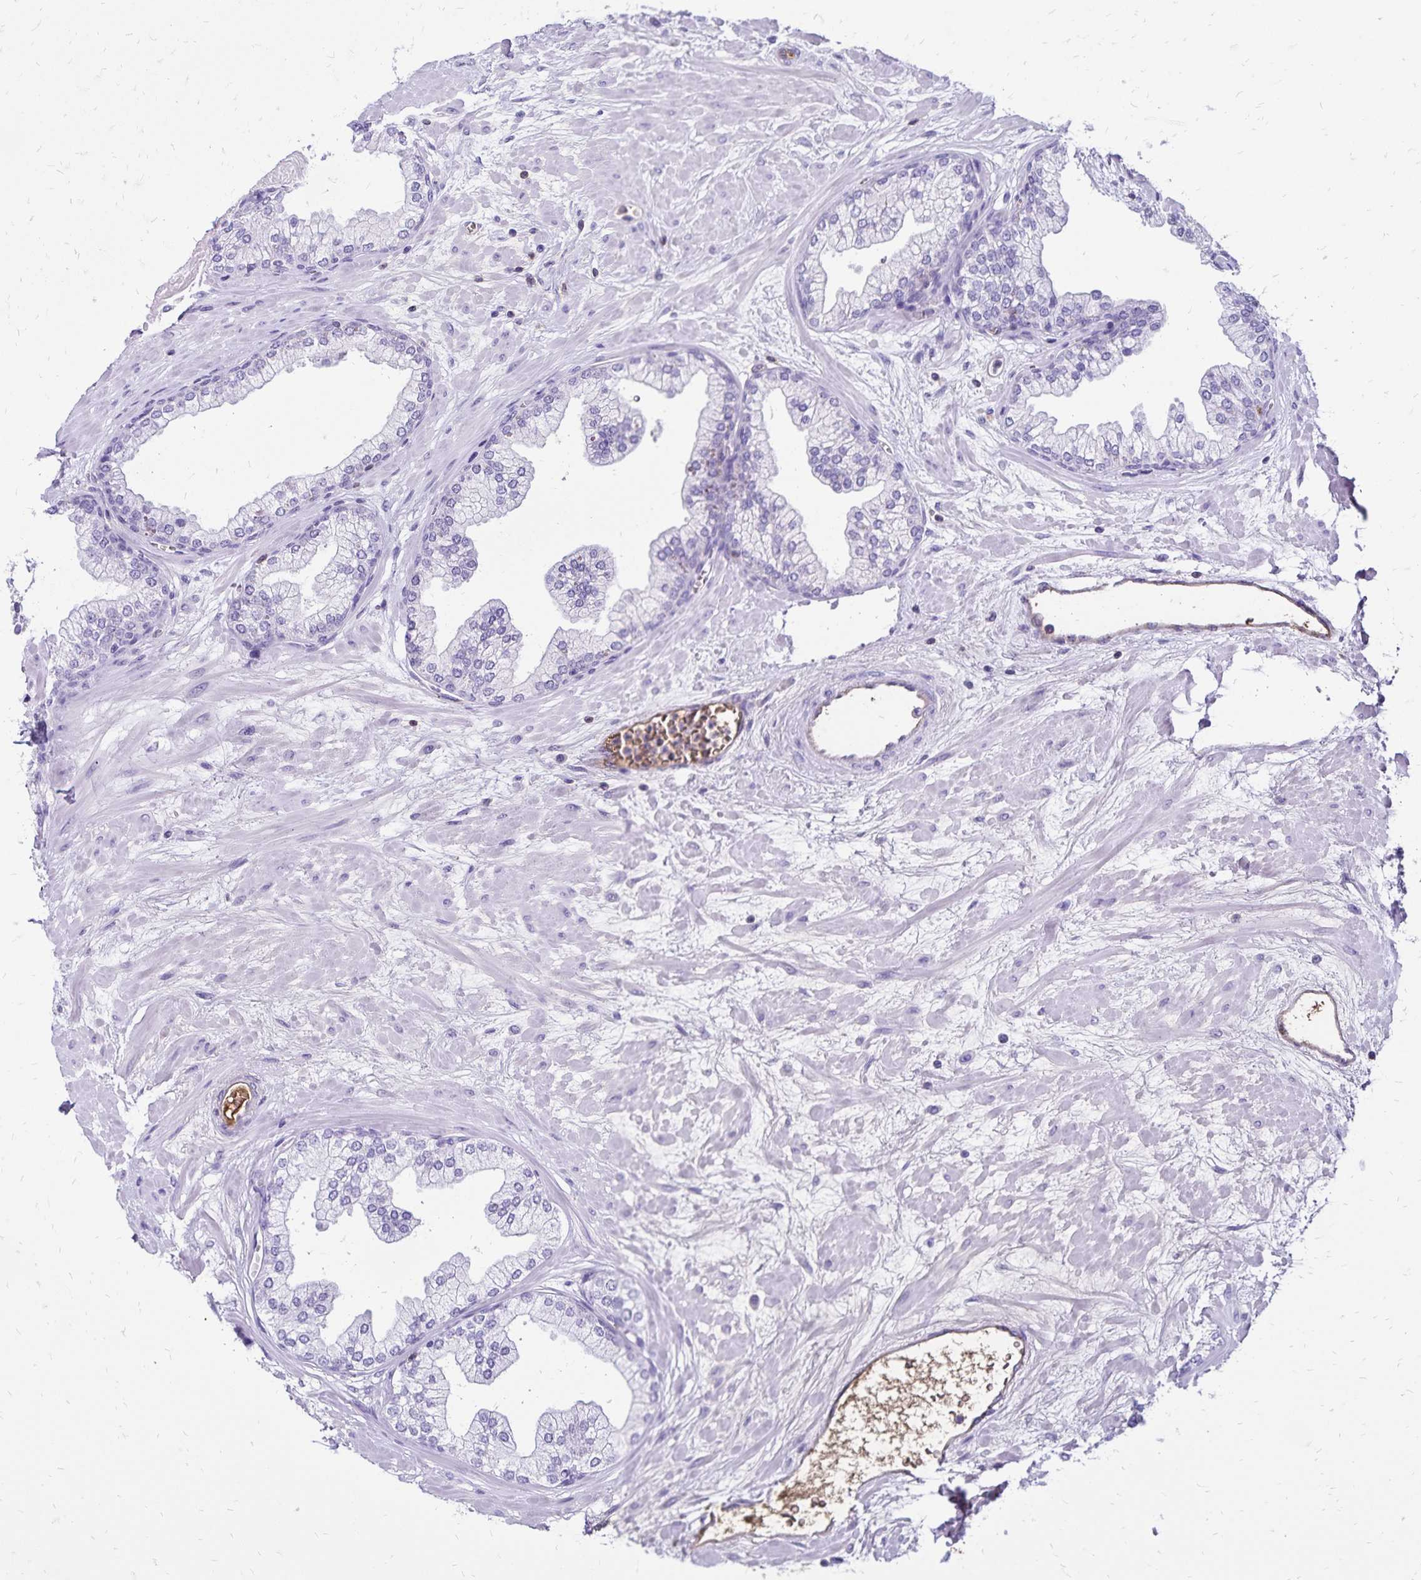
{"staining": {"intensity": "negative", "quantity": "none", "location": "none"}, "tissue": "prostate", "cell_type": "Glandular cells", "image_type": "normal", "snomed": [{"axis": "morphology", "description": "Normal tissue, NOS"}, {"axis": "topography", "description": "Prostate"}, {"axis": "topography", "description": "Peripheral nerve tissue"}], "caption": "Glandular cells show no significant positivity in benign prostate. (DAB immunohistochemistry (IHC) visualized using brightfield microscopy, high magnification).", "gene": "CD27", "patient": {"sex": "male", "age": 61}}